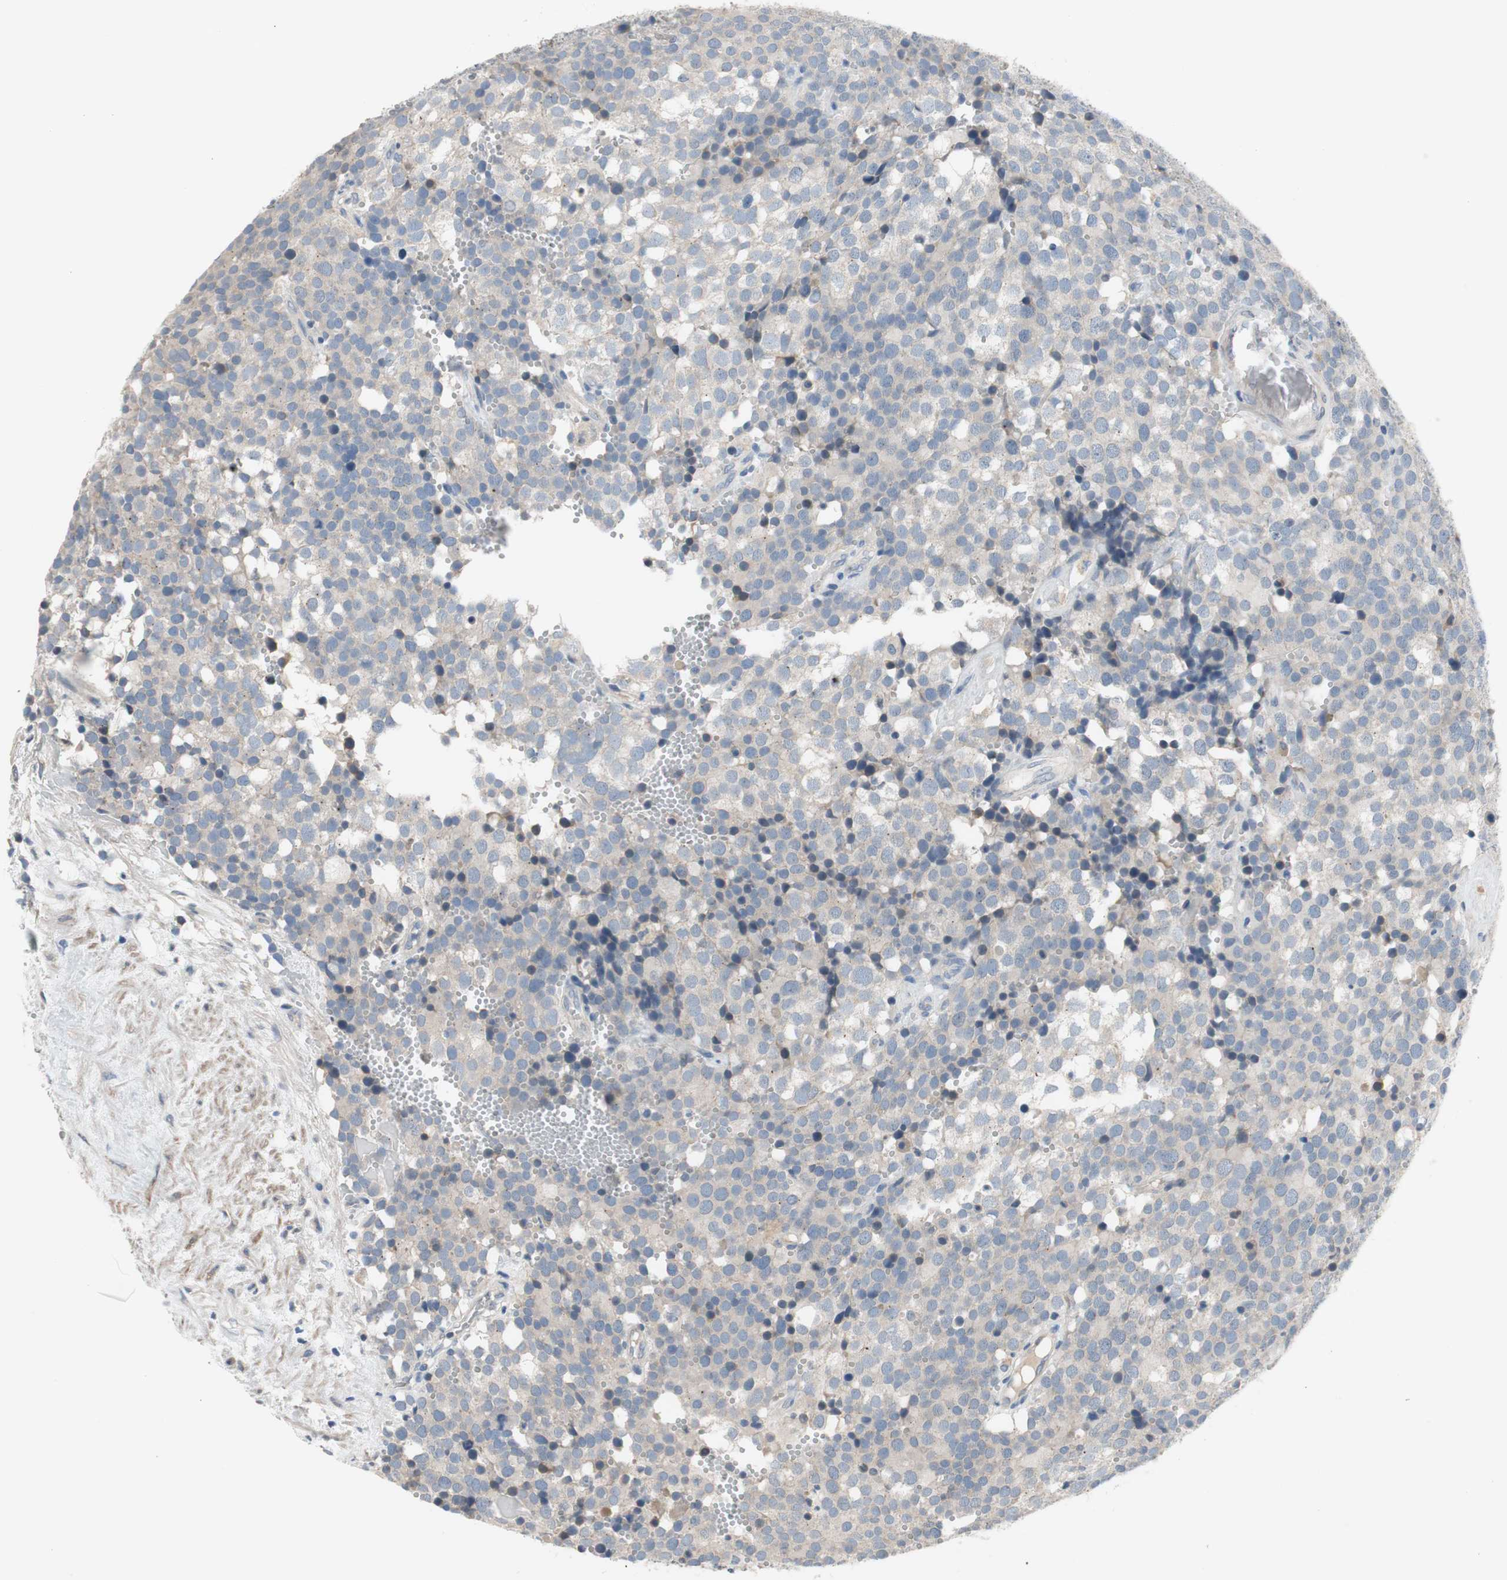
{"staining": {"intensity": "negative", "quantity": "none", "location": "none"}, "tissue": "testis cancer", "cell_type": "Tumor cells", "image_type": "cancer", "snomed": [{"axis": "morphology", "description": "Seminoma, NOS"}, {"axis": "topography", "description": "Testis"}], "caption": "Immunohistochemistry of seminoma (testis) reveals no staining in tumor cells.", "gene": "TACR3", "patient": {"sex": "male", "age": 71}}